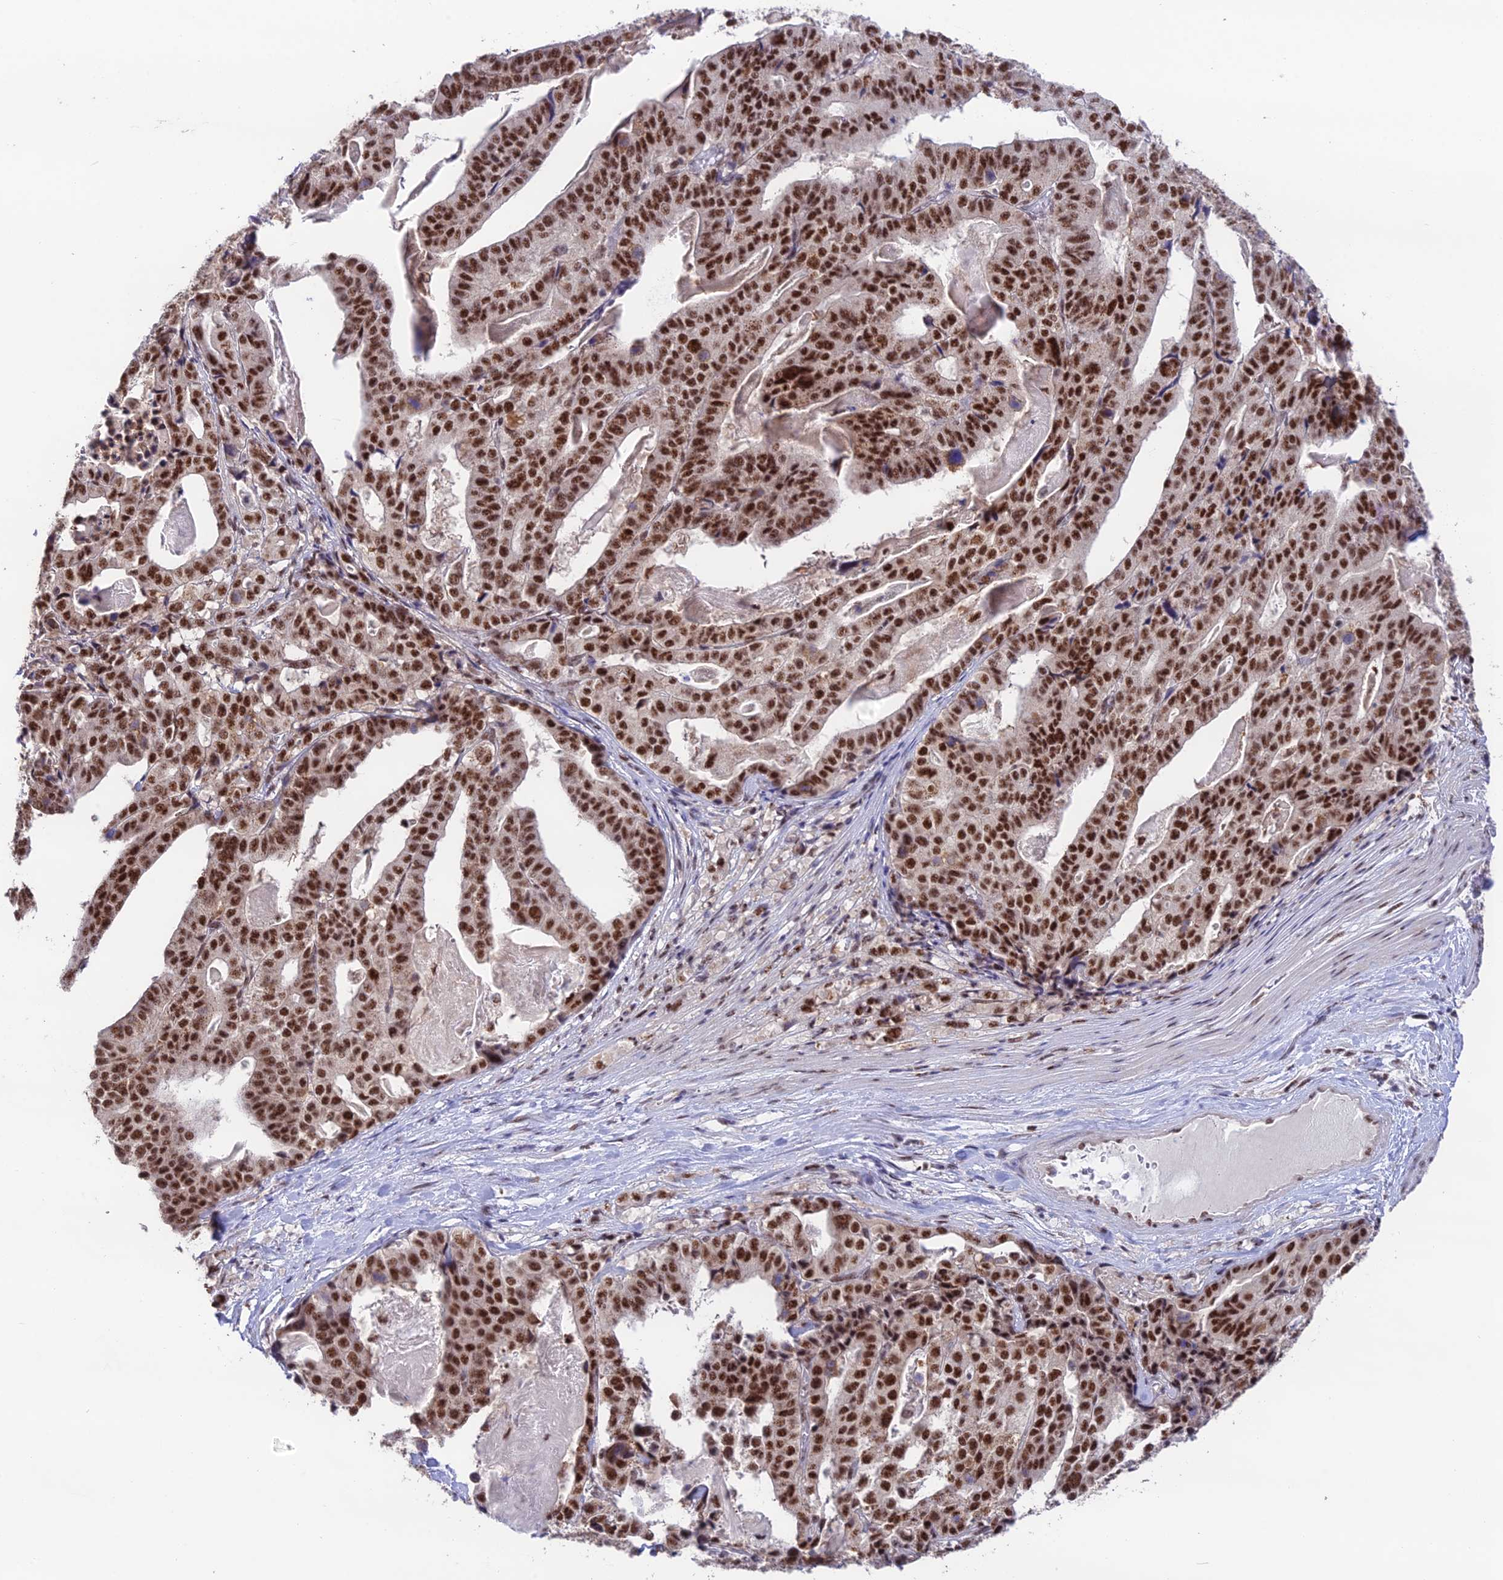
{"staining": {"intensity": "strong", "quantity": ">75%", "location": "nuclear"}, "tissue": "stomach cancer", "cell_type": "Tumor cells", "image_type": "cancer", "snomed": [{"axis": "morphology", "description": "Adenocarcinoma, NOS"}, {"axis": "topography", "description": "Stomach"}], "caption": "Immunohistochemistry (IHC) image of stomach cancer stained for a protein (brown), which displays high levels of strong nuclear staining in about >75% of tumor cells.", "gene": "THOC7", "patient": {"sex": "male", "age": 48}}